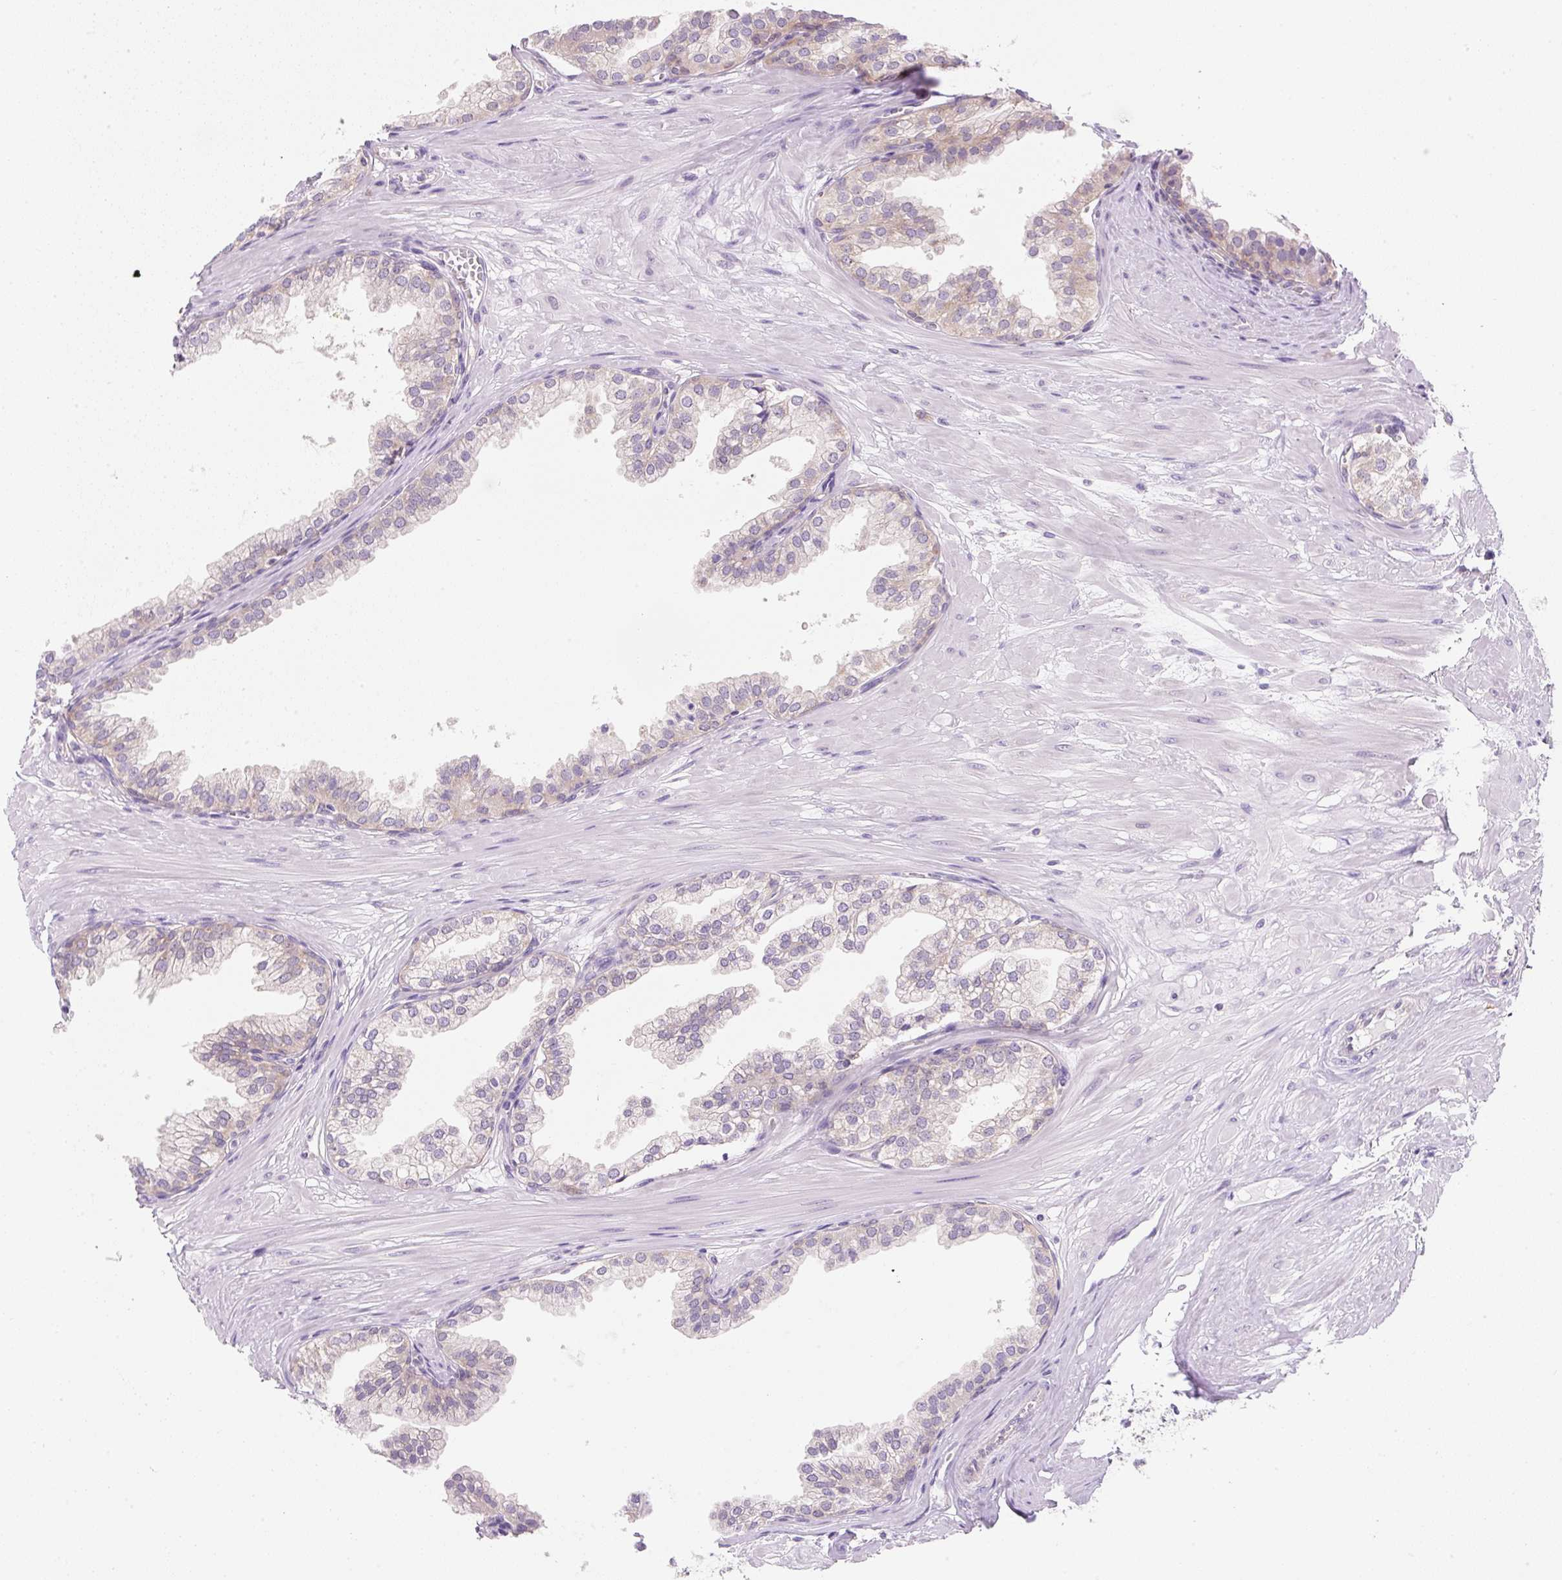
{"staining": {"intensity": "weak", "quantity": "25%-75%", "location": "cytoplasmic/membranous"}, "tissue": "prostate", "cell_type": "Glandular cells", "image_type": "normal", "snomed": [{"axis": "morphology", "description": "Normal tissue, NOS"}, {"axis": "topography", "description": "Prostate"}, {"axis": "topography", "description": "Peripheral nerve tissue"}], "caption": "This histopathology image displays immunohistochemistry staining of unremarkable human prostate, with low weak cytoplasmic/membranous expression in approximately 25%-75% of glandular cells.", "gene": "RPL18A", "patient": {"sex": "male", "age": 55}}